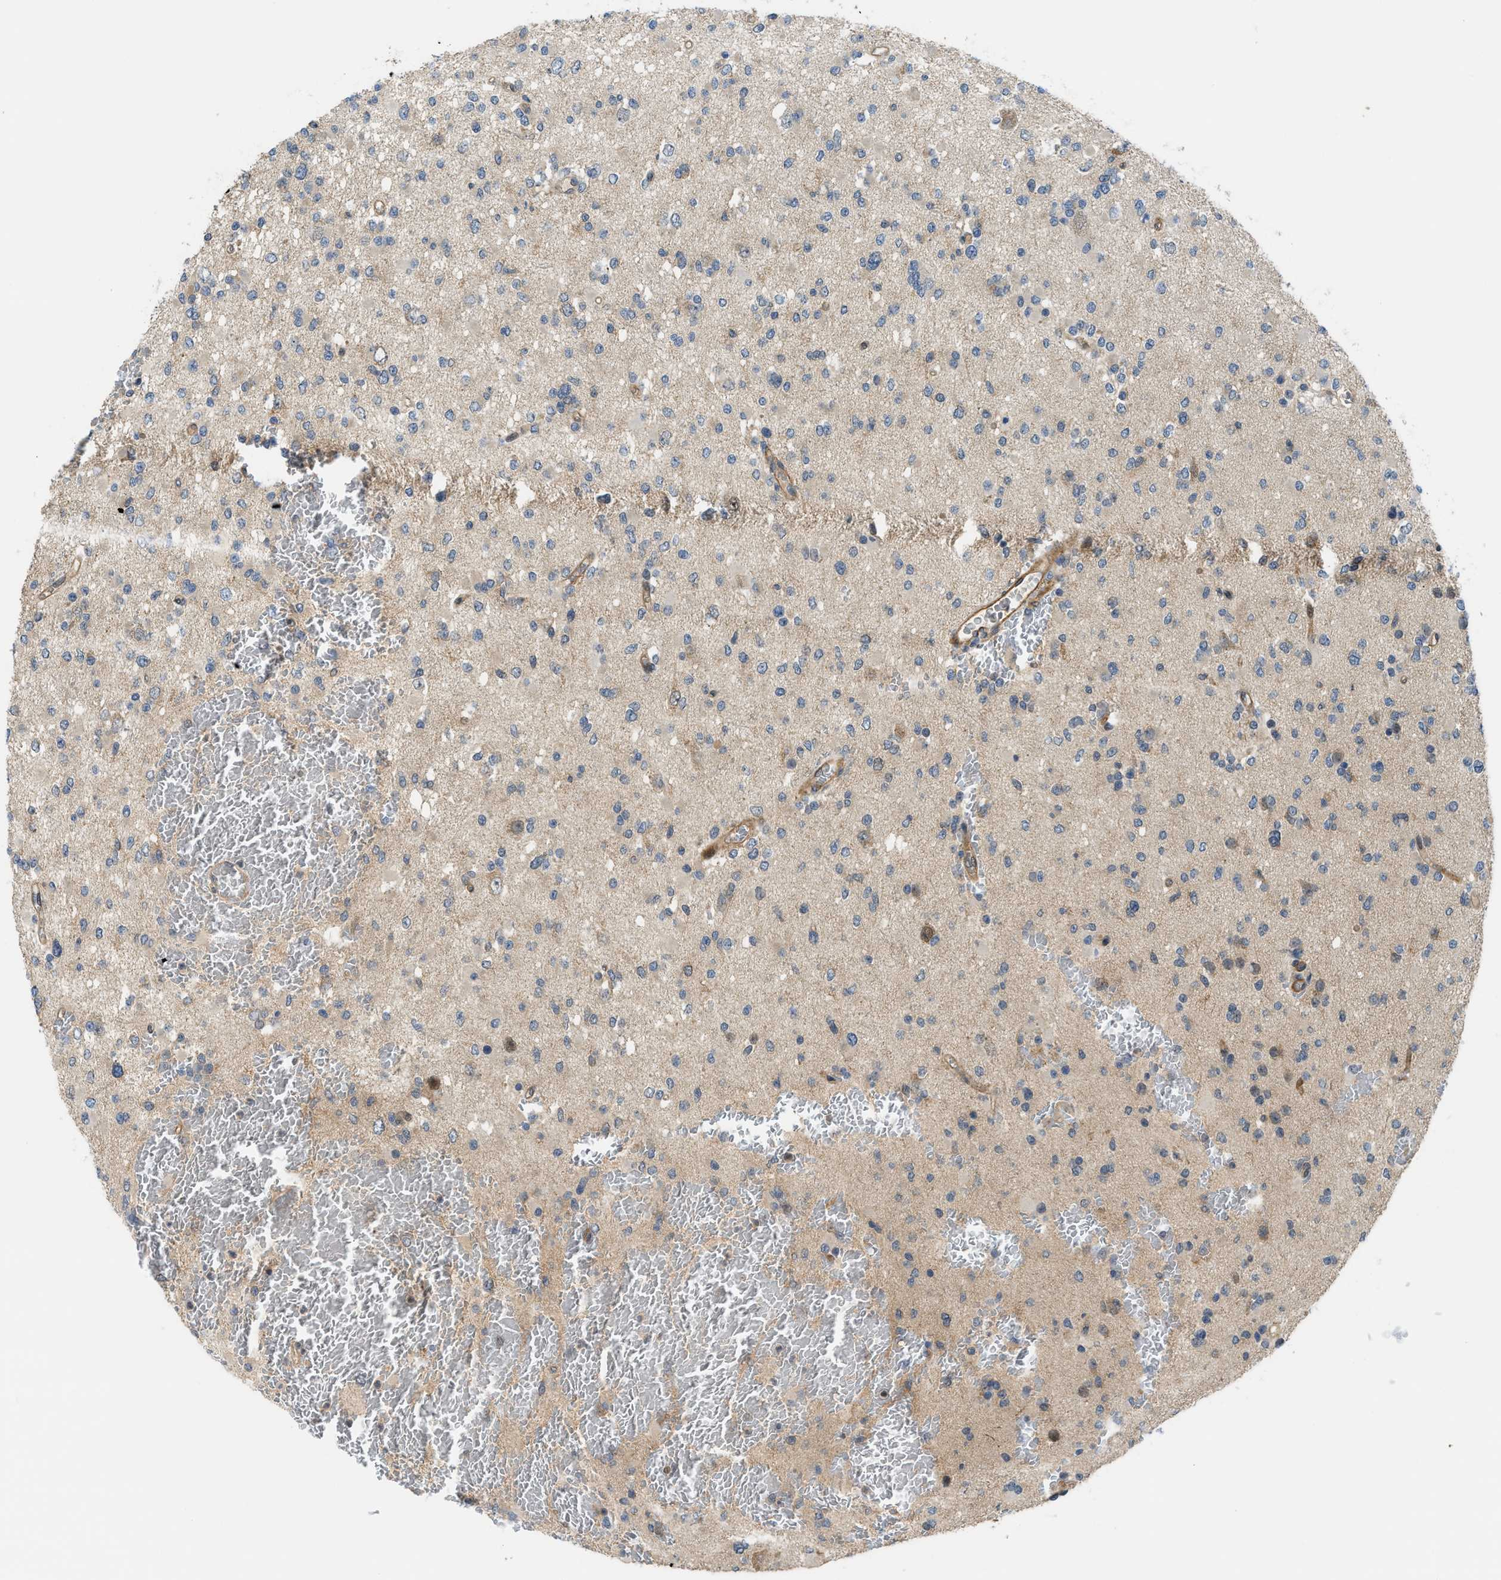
{"staining": {"intensity": "negative", "quantity": "none", "location": "none"}, "tissue": "glioma", "cell_type": "Tumor cells", "image_type": "cancer", "snomed": [{"axis": "morphology", "description": "Glioma, malignant, Low grade"}, {"axis": "topography", "description": "Brain"}], "caption": "The micrograph displays no significant positivity in tumor cells of glioma.", "gene": "TRAK2", "patient": {"sex": "female", "age": 22}}